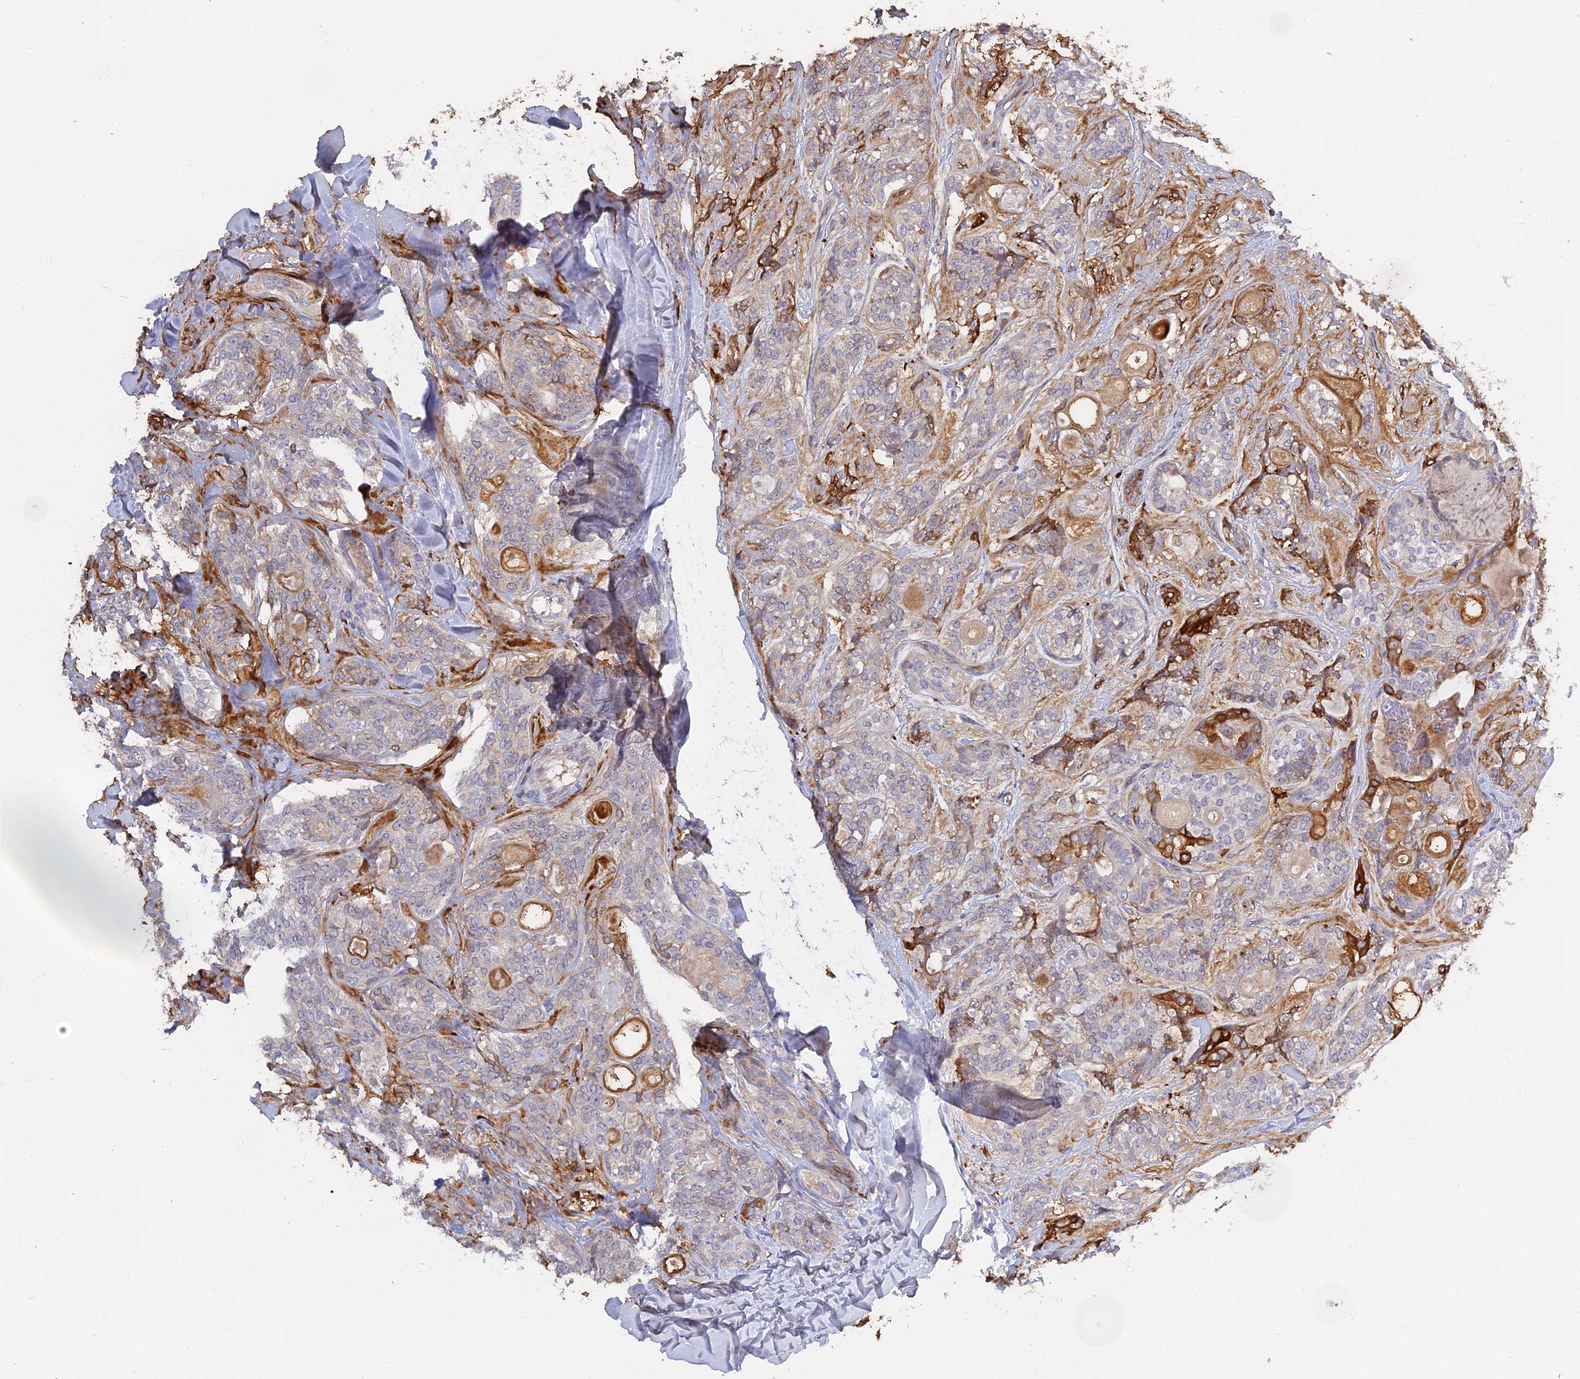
{"staining": {"intensity": "negative", "quantity": "none", "location": "none"}, "tissue": "head and neck cancer", "cell_type": "Tumor cells", "image_type": "cancer", "snomed": [{"axis": "morphology", "description": "Adenocarcinoma, NOS"}, {"axis": "topography", "description": "Head-Neck"}], "caption": "The IHC image has no significant staining in tumor cells of adenocarcinoma (head and neck) tissue.", "gene": "PZP", "patient": {"sex": "male", "age": 66}}